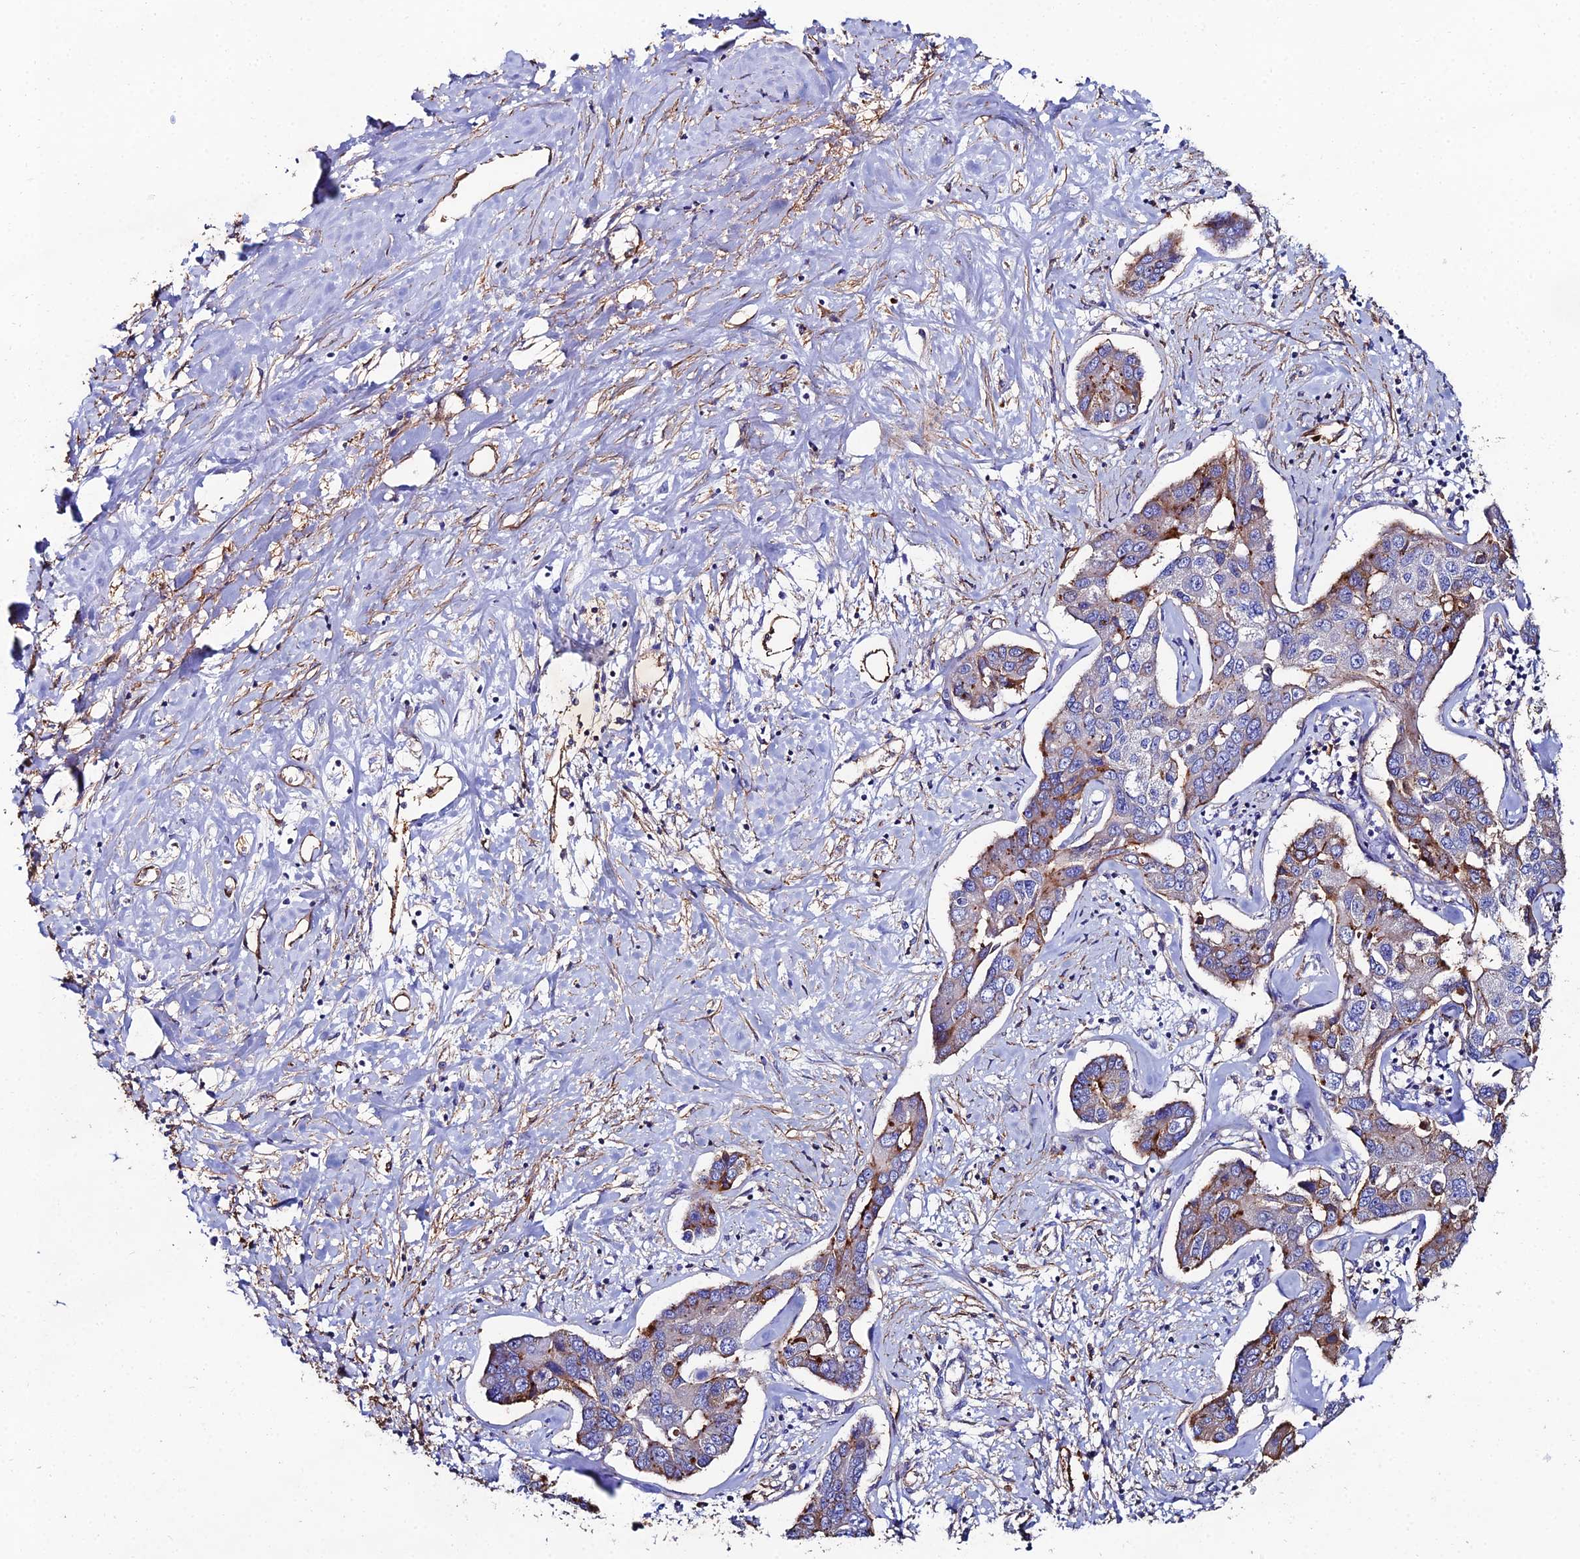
{"staining": {"intensity": "moderate", "quantity": "25%-75%", "location": "cytoplasmic/membranous"}, "tissue": "liver cancer", "cell_type": "Tumor cells", "image_type": "cancer", "snomed": [{"axis": "morphology", "description": "Cholangiocarcinoma"}, {"axis": "topography", "description": "Liver"}], "caption": "High-power microscopy captured an immunohistochemistry (IHC) micrograph of liver cancer (cholangiocarcinoma), revealing moderate cytoplasmic/membranous positivity in approximately 25%-75% of tumor cells.", "gene": "C6", "patient": {"sex": "male", "age": 59}}